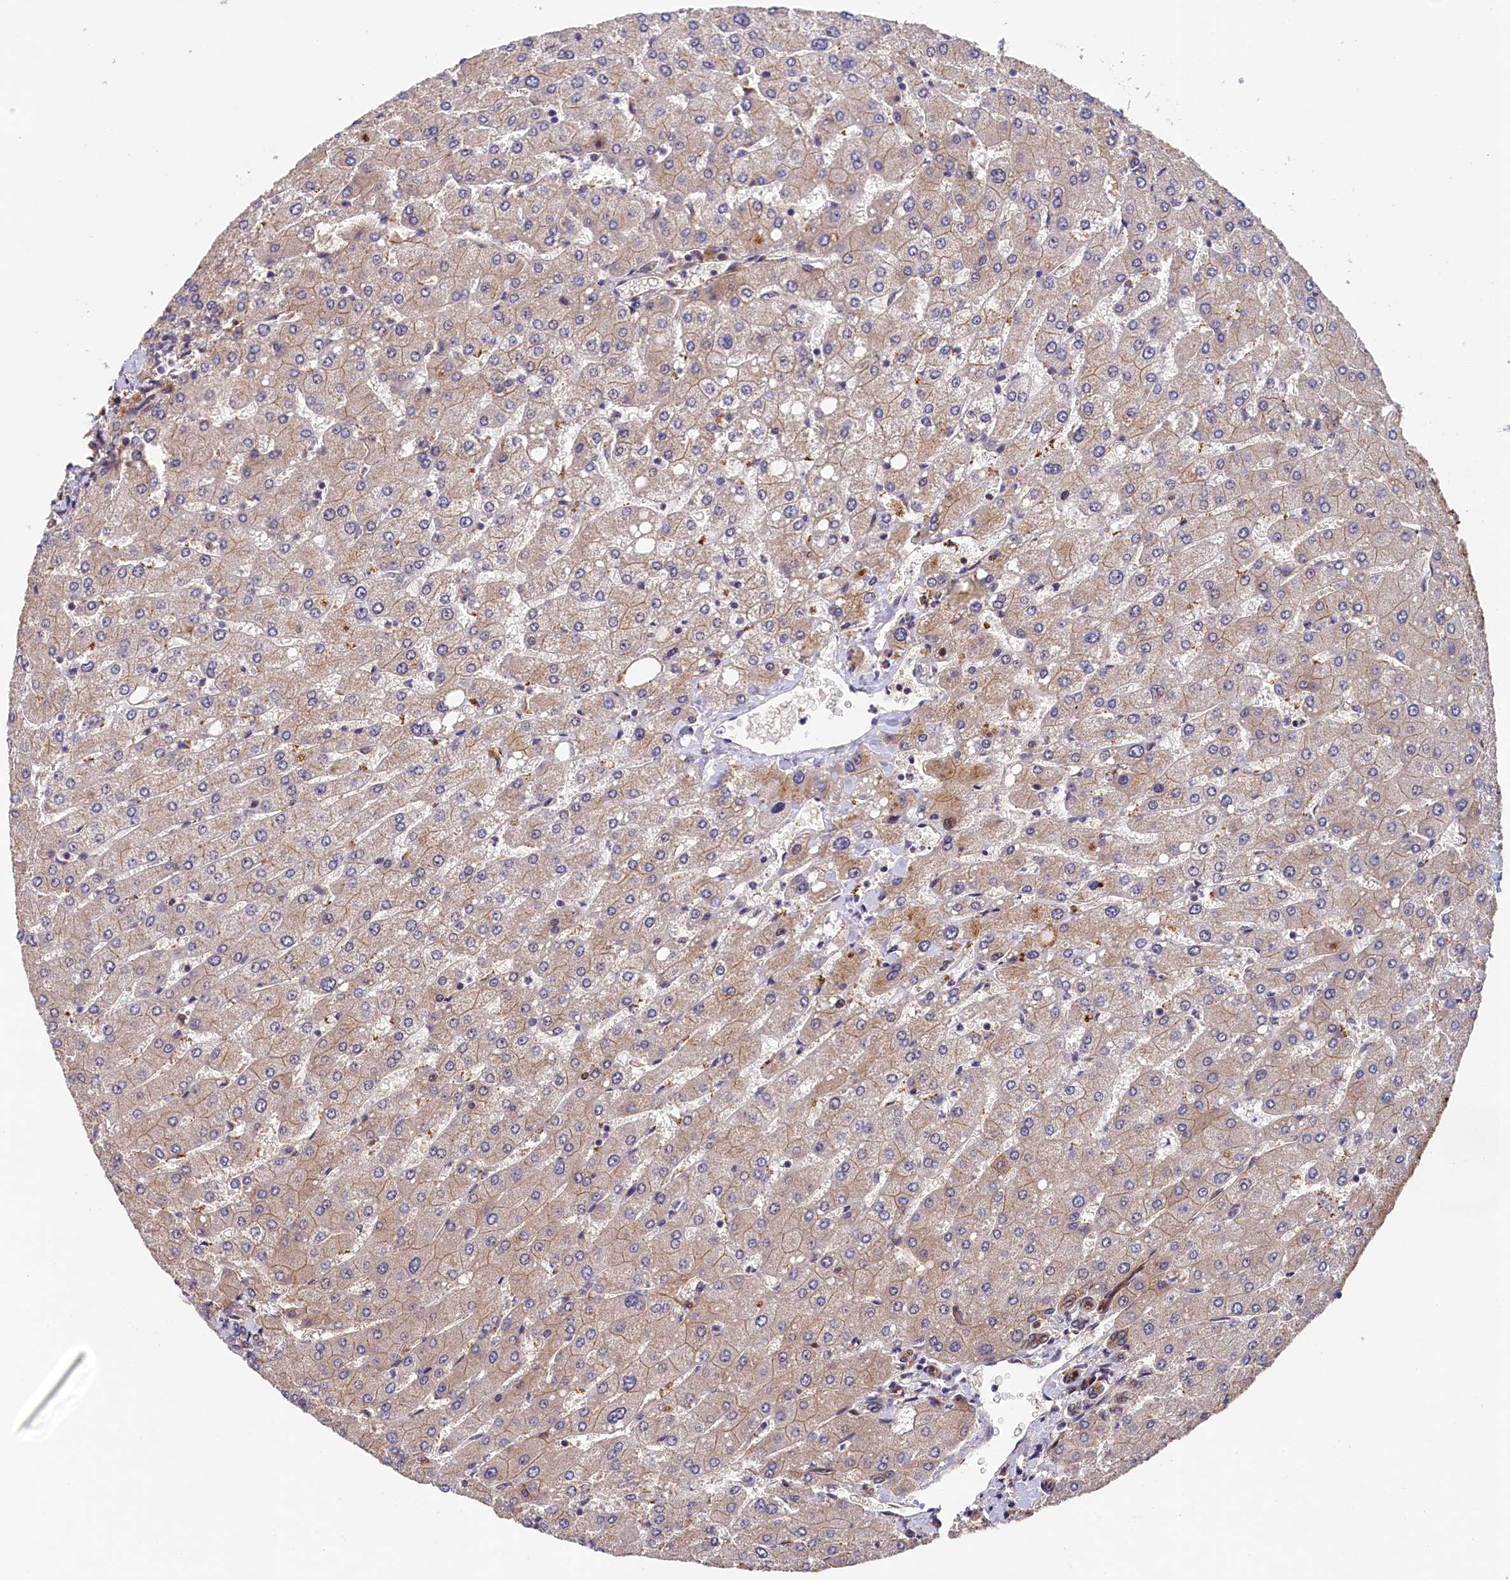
{"staining": {"intensity": "moderate", "quantity": ">75%", "location": "cytoplasmic/membranous"}, "tissue": "liver", "cell_type": "Cholangiocytes", "image_type": "normal", "snomed": [{"axis": "morphology", "description": "Normal tissue, NOS"}, {"axis": "topography", "description": "Liver"}], "caption": "Immunohistochemistry micrograph of normal human liver stained for a protein (brown), which shows medium levels of moderate cytoplasmic/membranous positivity in approximately >75% of cholangiocytes.", "gene": "ARL14EP", "patient": {"sex": "male", "age": 55}}